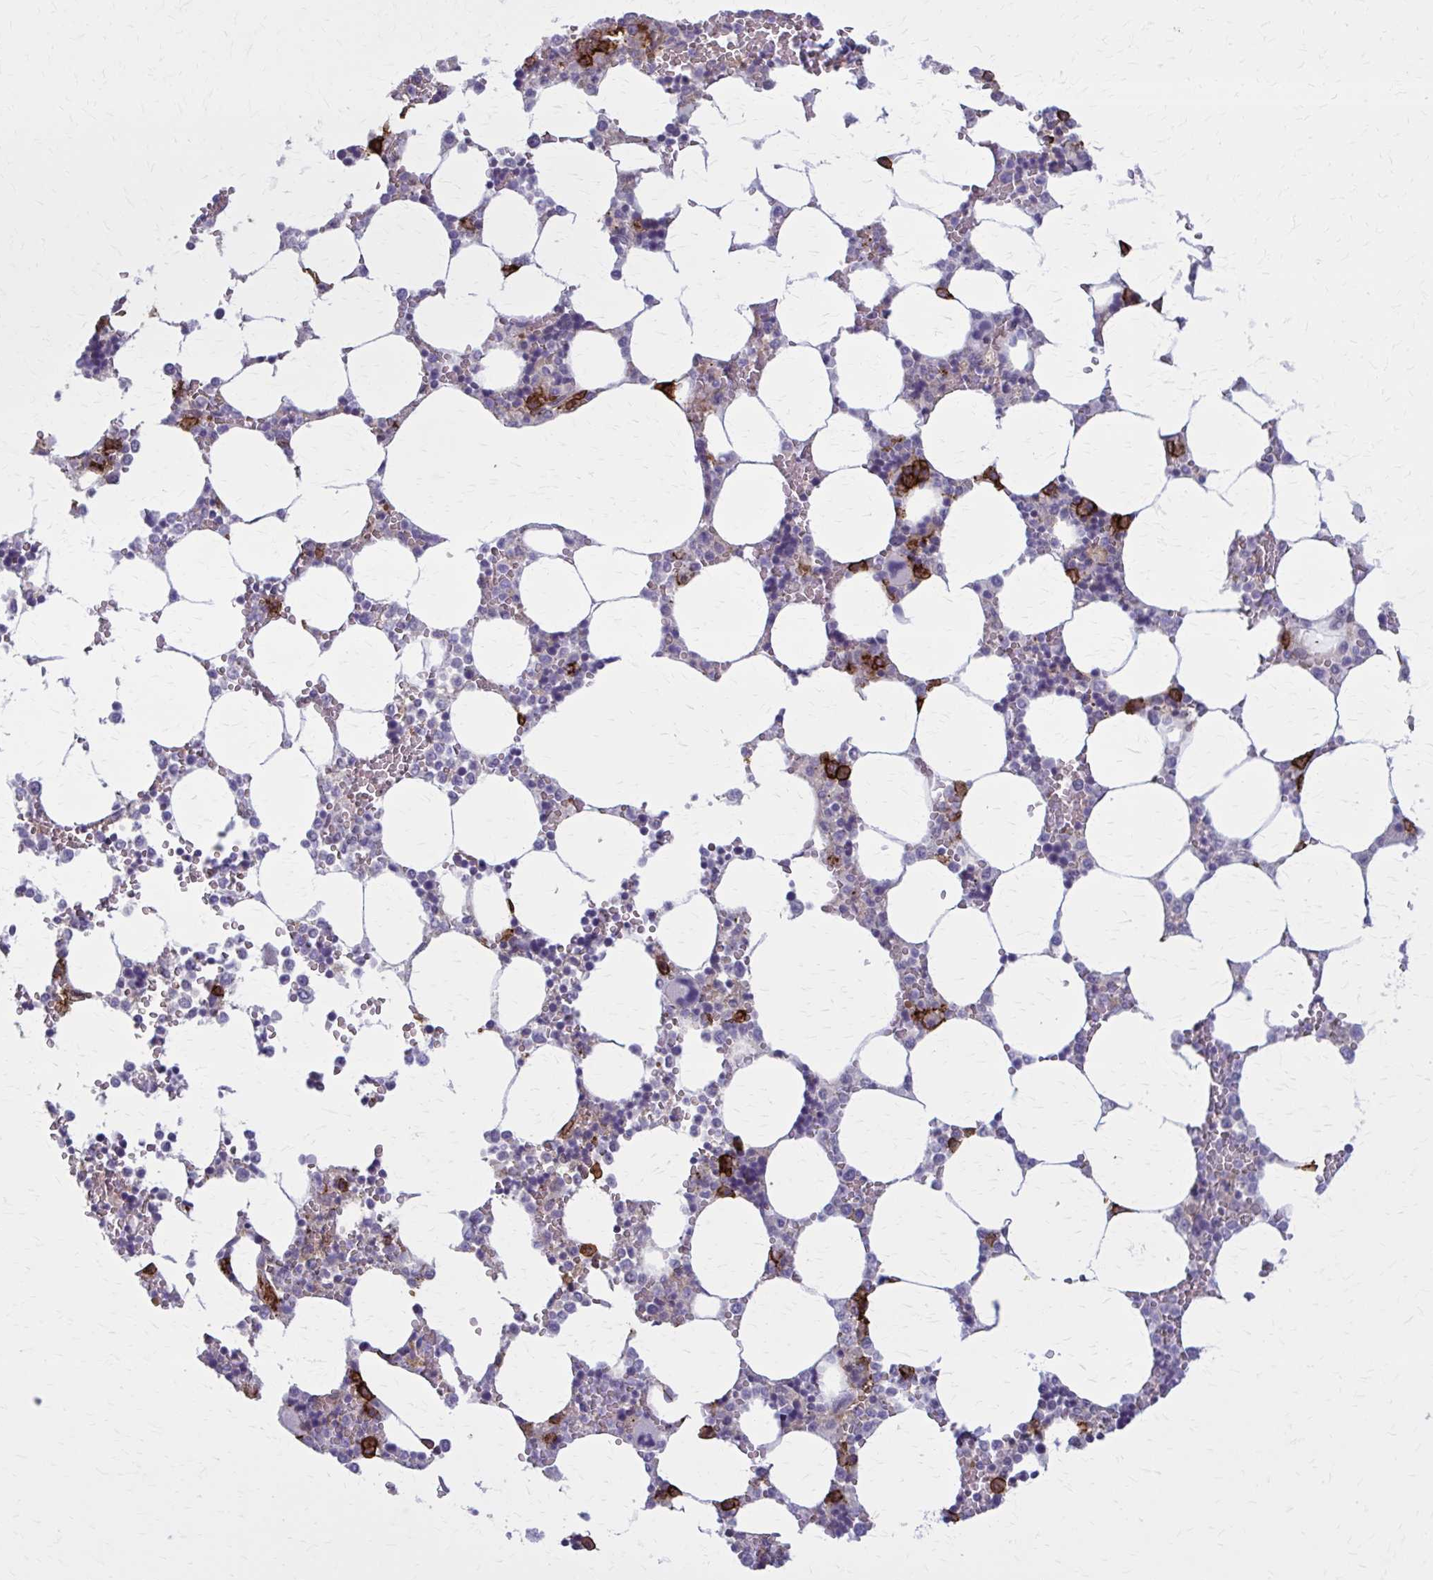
{"staining": {"intensity": "strong", "quantity": "<25%", "location": "cytoplasmic/membranous"}, "tissue": "bone marrow", "cell_type": "Hematopoietic cells", "image_type": "normal", "snomed": [{"axis": "morphology", "description": "Normal tissue, NOS"}, {"axis": "topography", "description": "Bone marrow"}], "caption": "Immunohistochemical staining of normal bone marrow displays strong cytoplasmic/membranous protein expression in about <25% of hematopoietic cells. The protein is shown in brown color, while the nuclei are stained blue.", "gene": "CD38", "patient": {"sex": "male", "age": 64}}